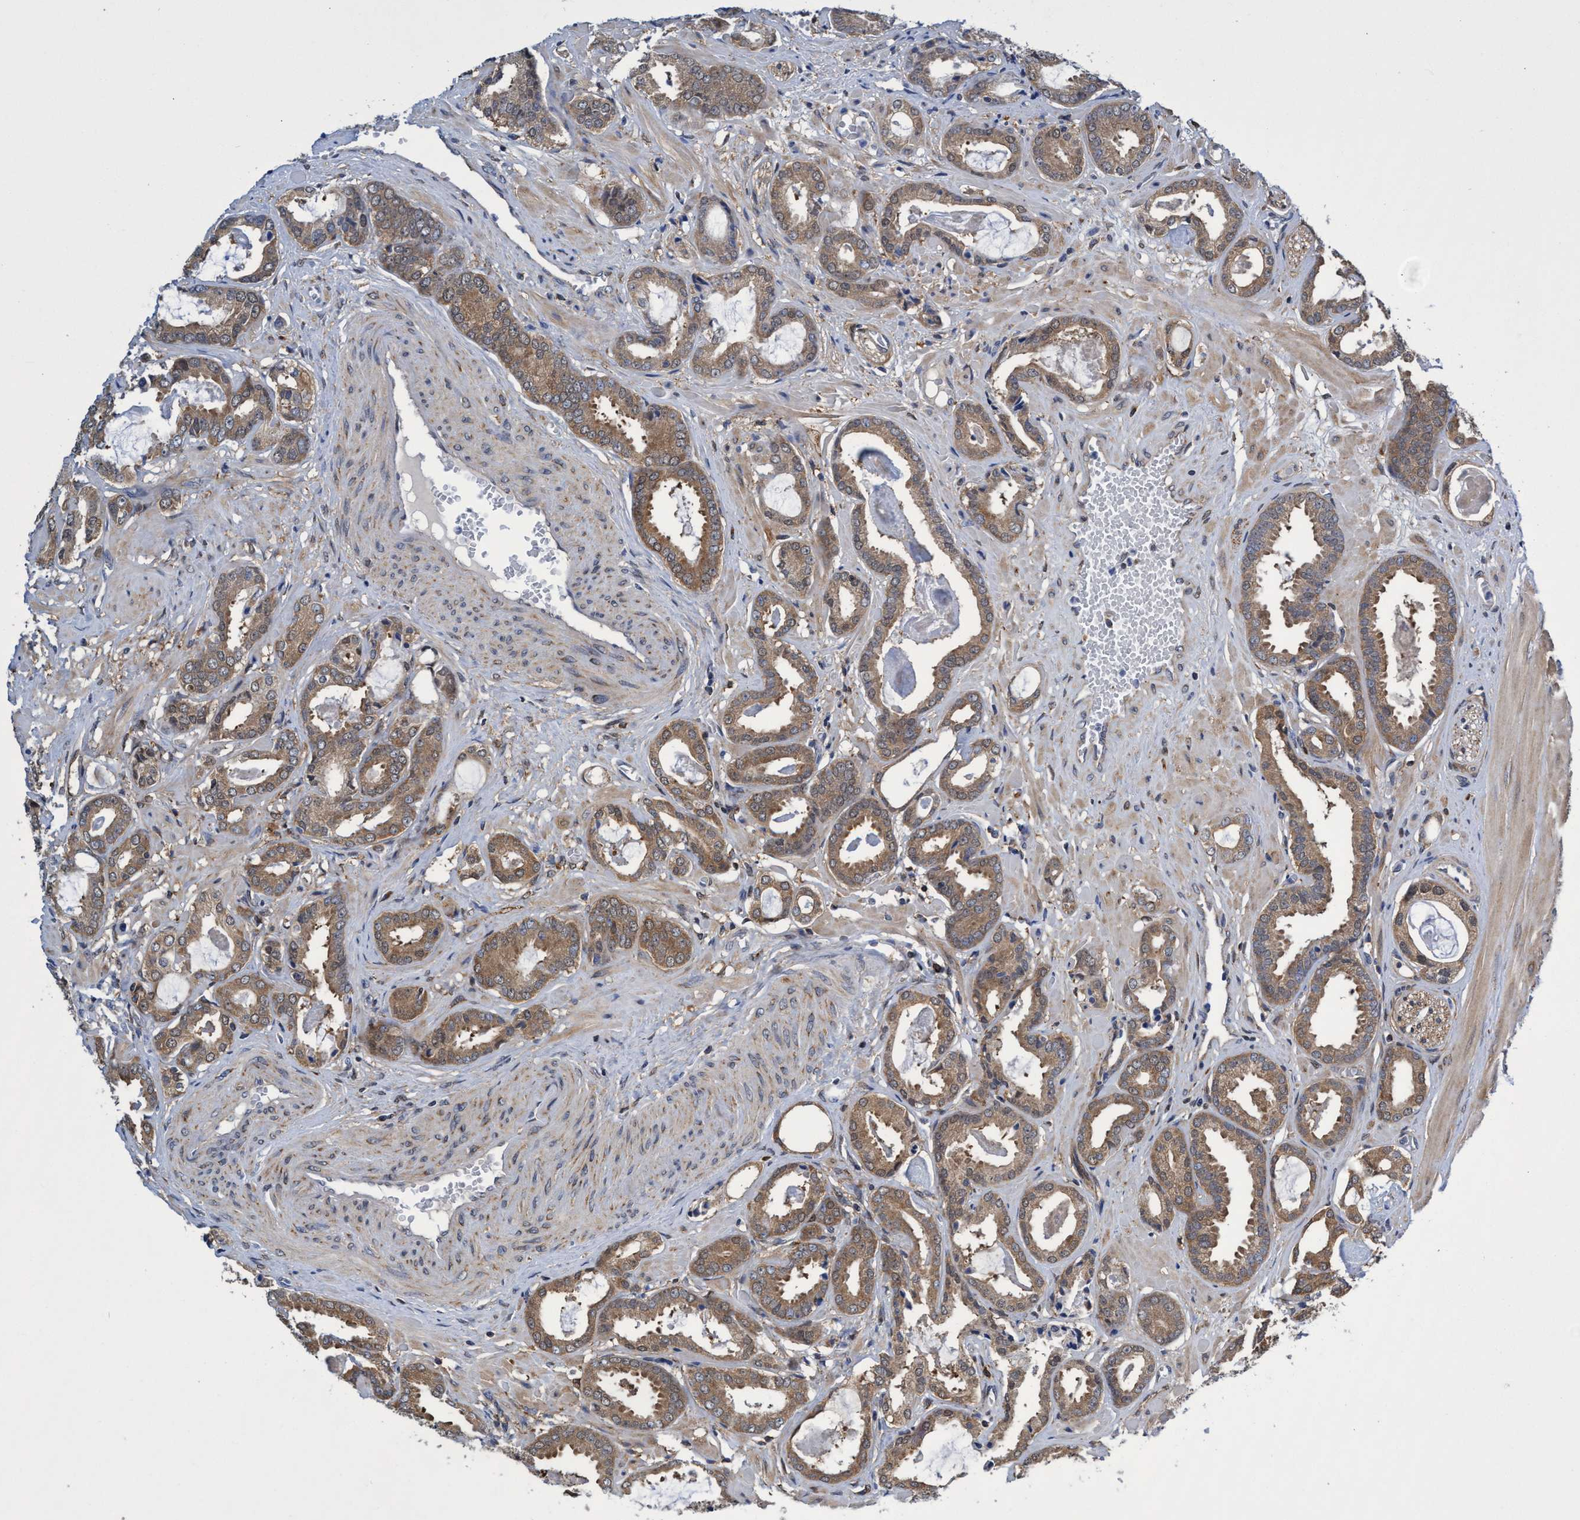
{"staining": {"intensity": "moderate", "quantity": ">75%", "location": "cytoplasmic/membranous"}, "tissue": "prostate cancer", "cell_type": "Tumor cells", "image_type": "cancer", "snomed": [{"axis": "morphology", "description": "Adenocarcinoma, Low grade"}, {"axis": "topography", "description": "Prostate"}], "caption": "Prostate cancer stained for a protein displays moderate cytoplasmic/membranous positivity in tumor cells.", "gene": "CRYZ", "patient": {"sex": "male", "age": 53}}